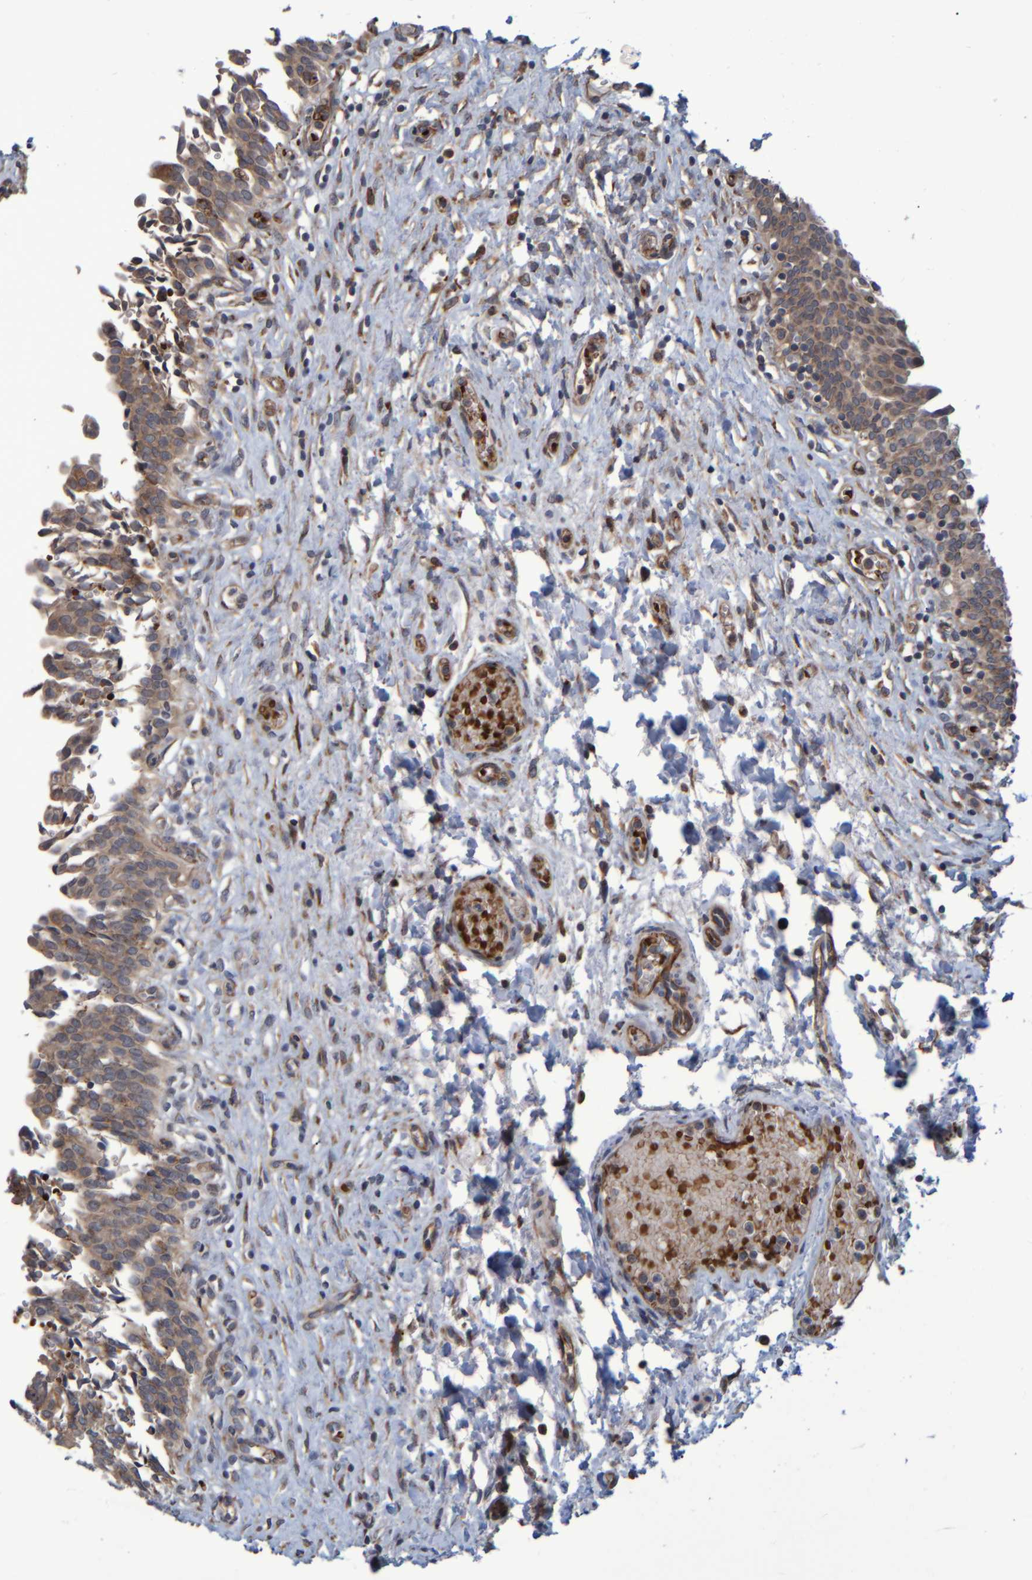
{"staining": {"intensity": "moderate", "quantity": ">75%", "location": "cytoplasmic/membranous"}, "tissue": "urinary bladder", "cell_type": "Urothelial cells", "image_type": "normal", "snomed": [{"axis": "morphology", "description": "Urothelial carcinoma, High grade"}, {"axis": "topography", "description": "Urinary bladder"}], "caption": "A photomicrograph showing moderate cytoplasmic/membranous positivity in approximately >75% of urothelial cells in benign urinary bladder, as visualized by brown immunohistochemical staining.", "gene": "SPAG5", "patient": {"sex": "male", "age": 46}}